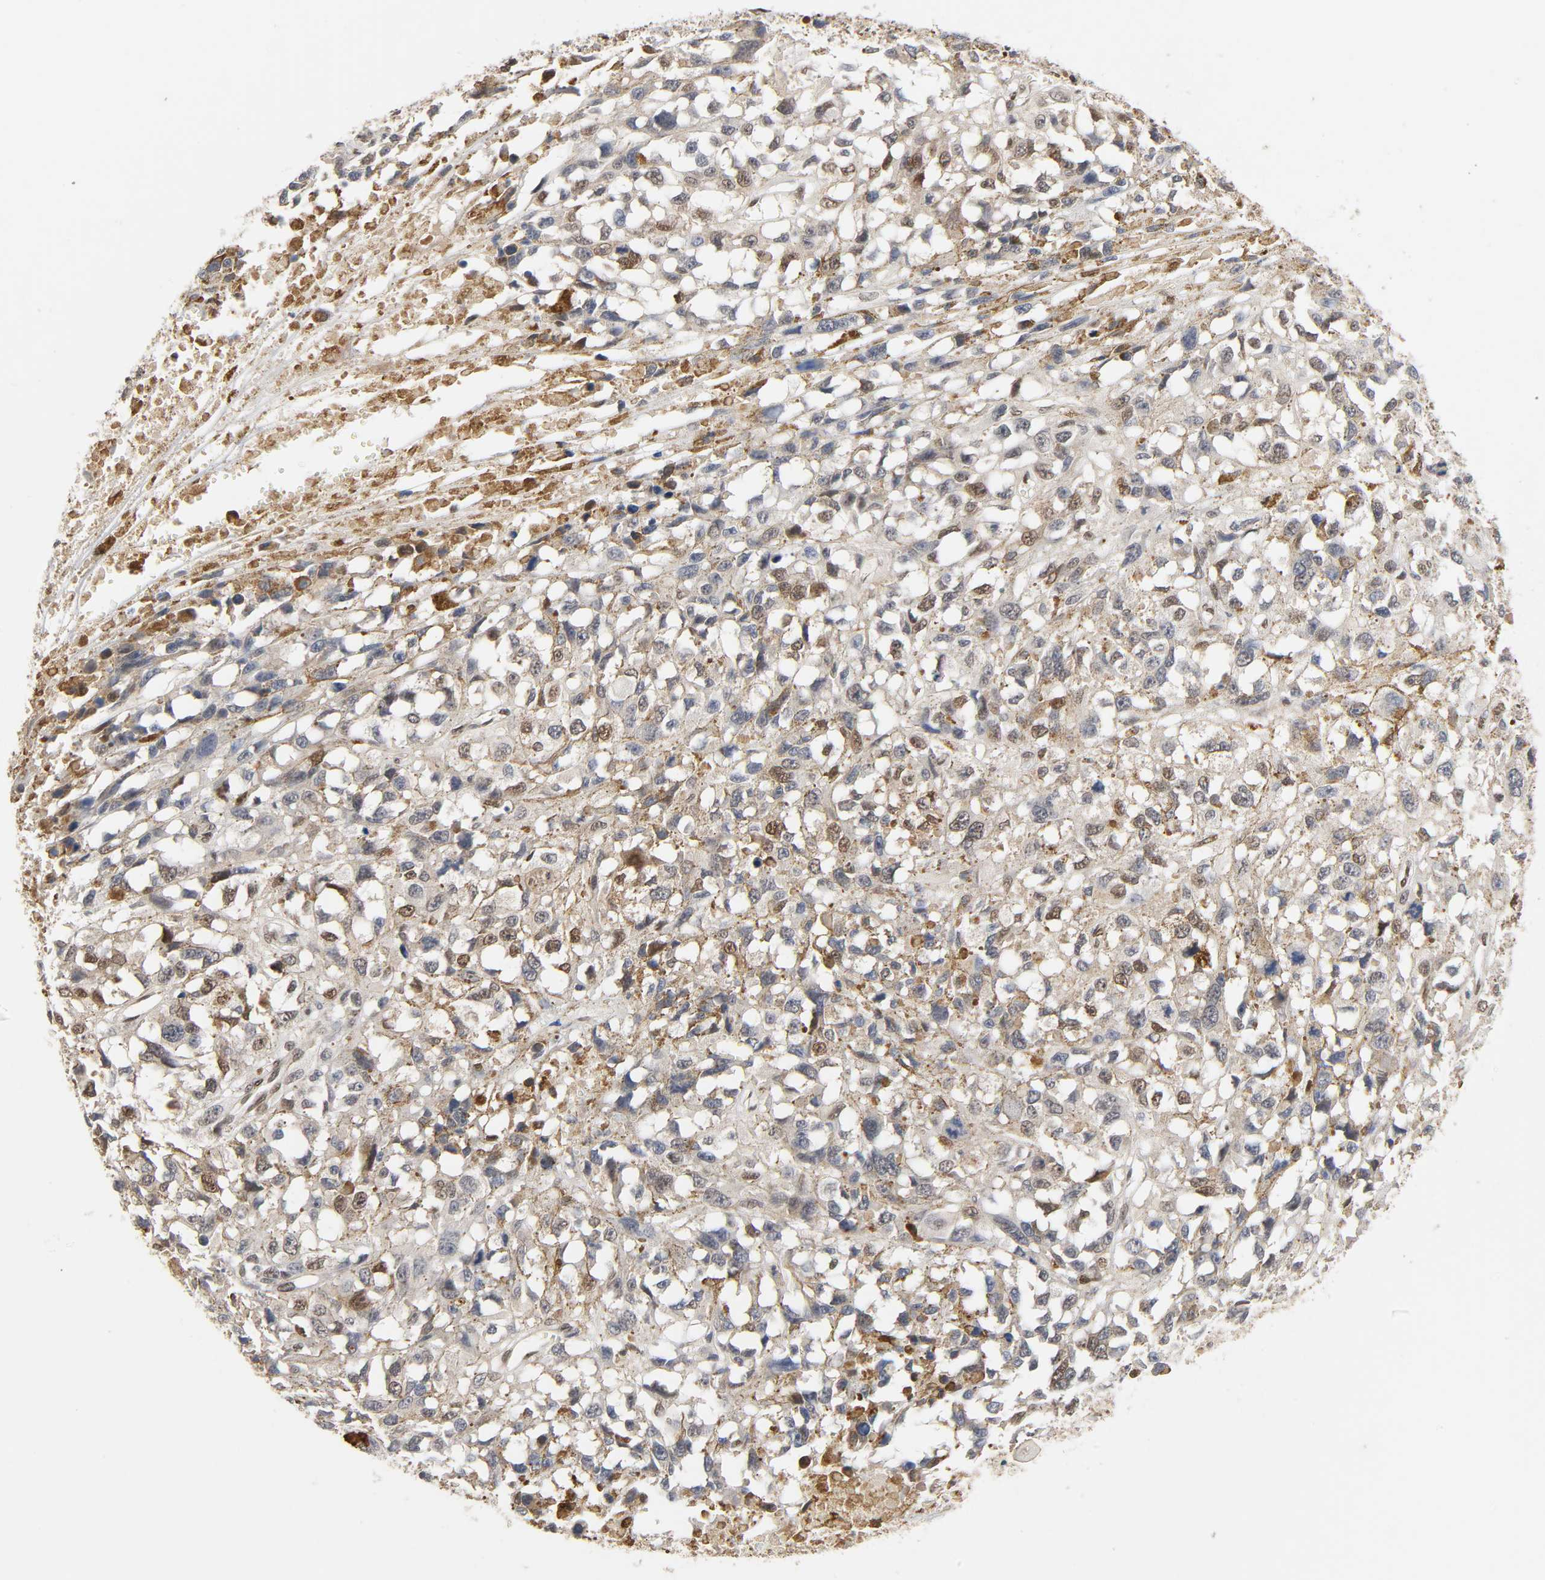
{"staining": {"intensity": "moderate", "quantity": "25%-75%", "location": "cytoplasmic/membranous,nuclear"}, "tissue": "melanoma", "cell_type": "Tumor cells", "image_type": "cancer", "snomed": [{"axis": "morphology", "description": "Malignant melanoma, Metastatic site"}, {"axis": "topography", "description": "Lymph node"}], "caption": "Melanoma stained for a protein (brown) demonstrates moderate cytoplasmic/membranous and nuclear positive positivity in about 25%-75% of tumor cells.", "gene": "UBC", "patient": {"sex": "male", "age": 59}}